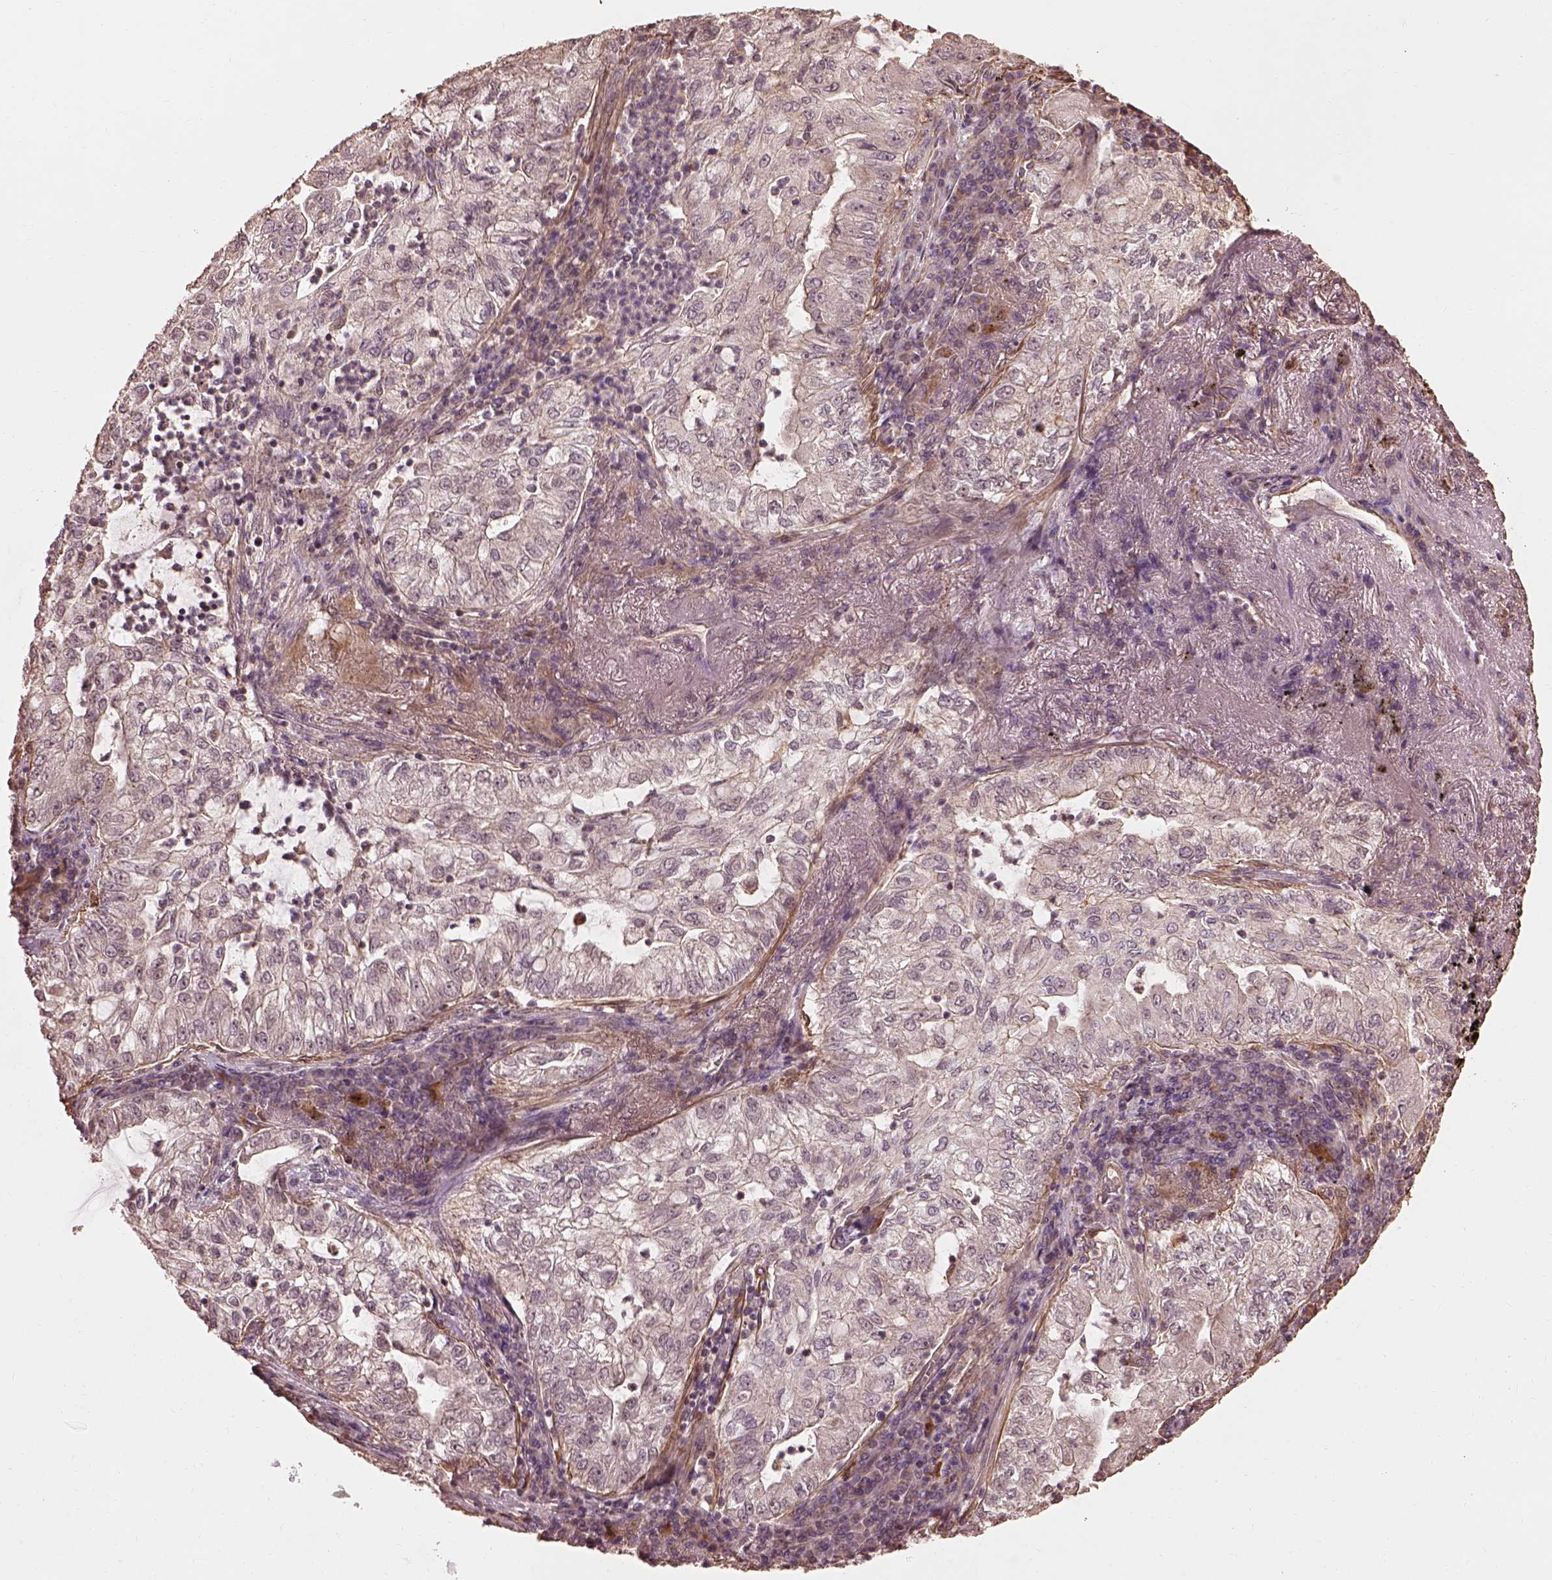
{"staining": {"intensity": "negative", "quantity": "none", "location": "none"}, "tissue": "lung cancer", "cell_type": "Tumor cells", "image_type": "cancer", "snomed": [{"axis": "morphology", "description": "Adenocarcinoma, NOS"}, {"axis": "topography", "description": "Lung"}], "caption": "Tumor cells are negative for brown protein staining in lung cancer (adenocarcinoma).", "gene": "METTL4", "patient": {"sex": "female", "age": 73}}